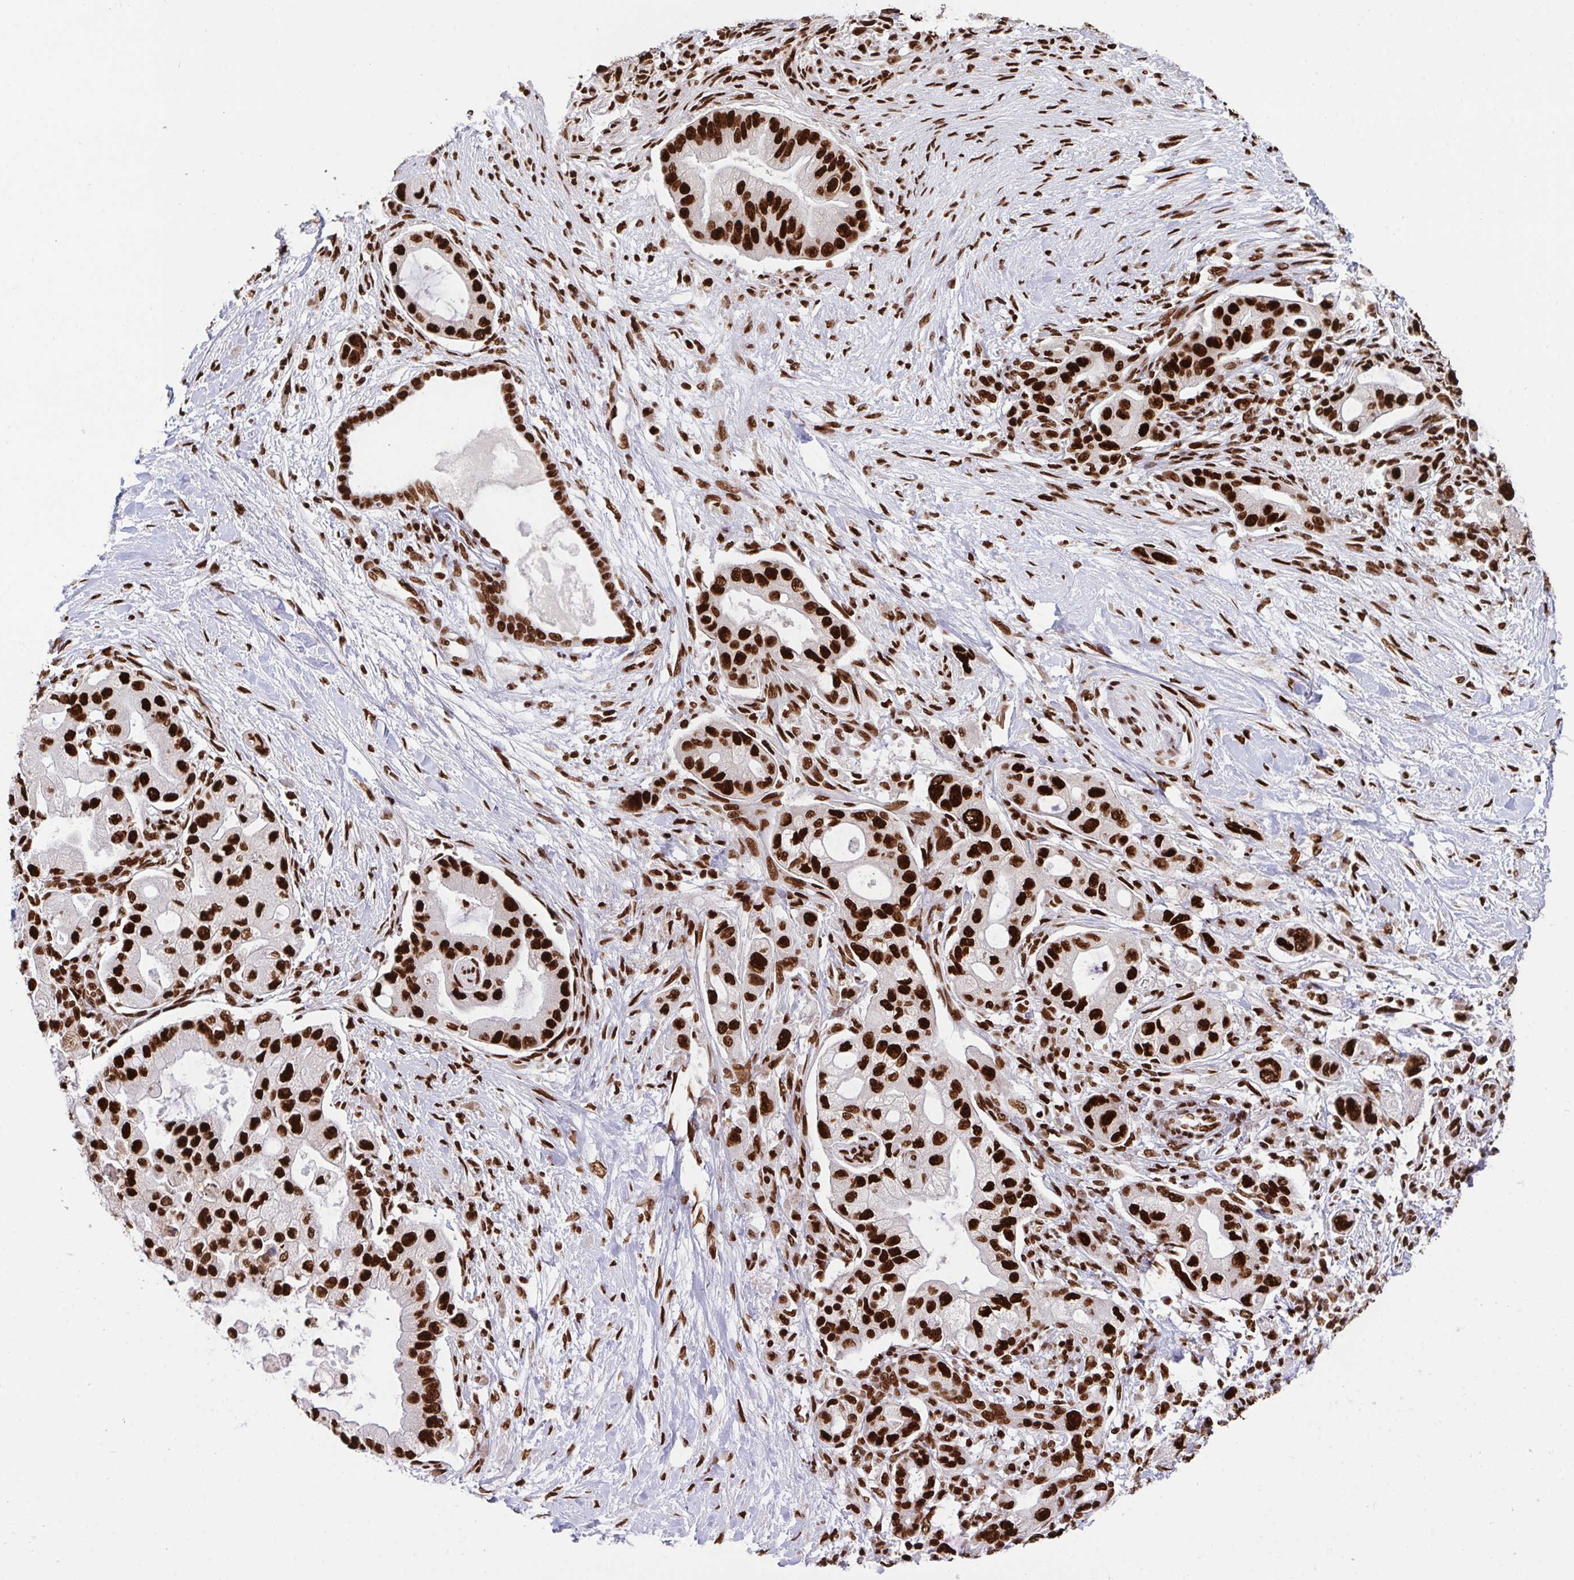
{"staining": {"intensity": "strong", "quantity": ">75%", "location": "nuclear"}, "tissue": "pancreatic cancer", "cell_type": "Tumor cells", "image_type": "cancer", "snomed": [{"axis": "morphology", "description": "Adenocarcinoma, NOS"}, {"axis": "topography", "description": "Pancreas"}], "caption": "The micrograph shows immunohistochemical staining of pancreatic adenocarcinoma. There is strong nuclear staining is present in approximately >75% of tumor cells.", "gene": "HNRNPL", "patient": {"sex": "male", "age": 57}}